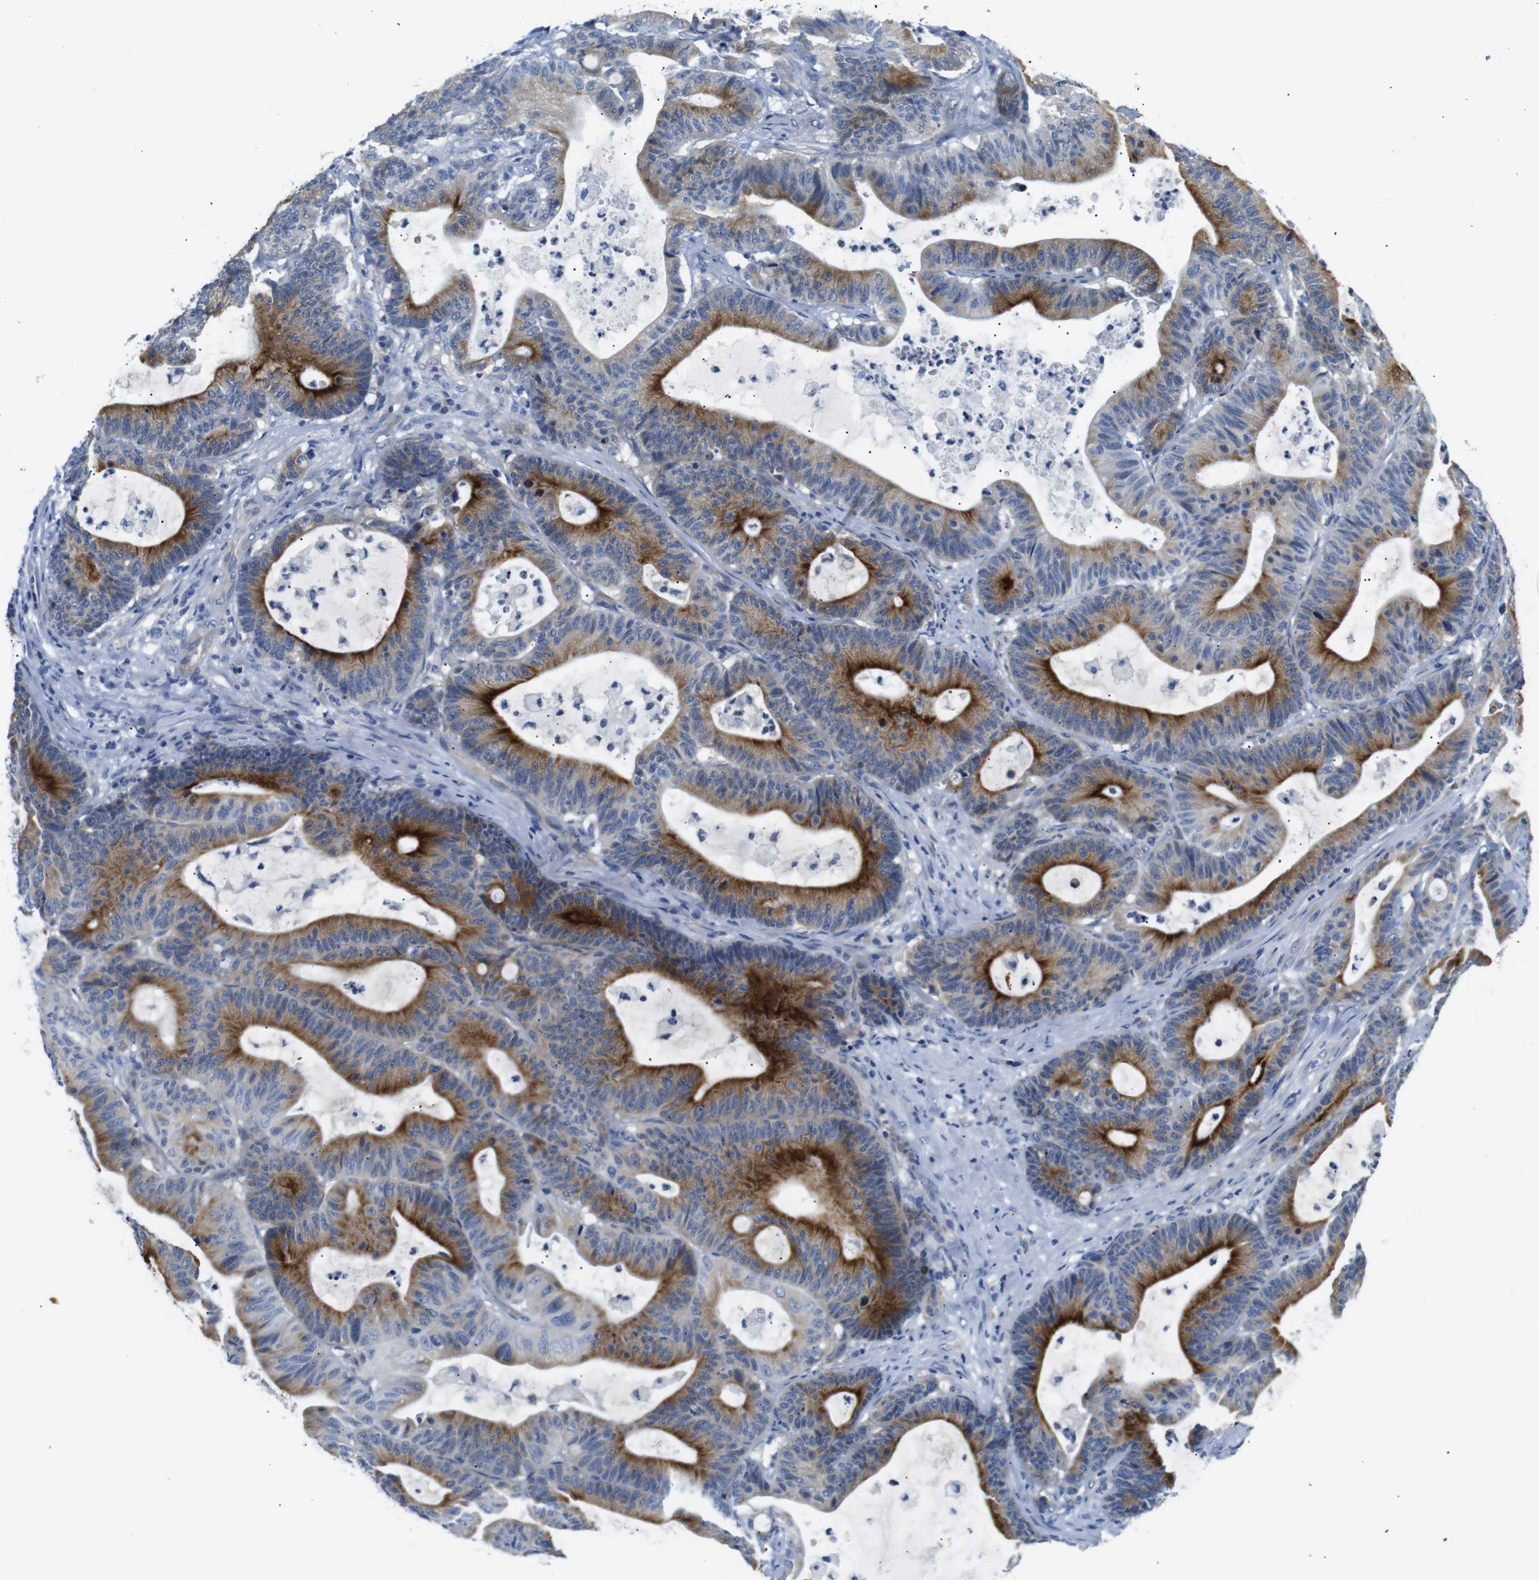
{"staining": {"intensity": "strong", "quantity": "25%-75%", "location": "cytoplasmic/membranous"}, "tissue": "colorectal cancer", "cell_type": "Tumor cells", "image_type": "cancer", "snomed": [{"axis": "morphology", "description": "Adenocarcinoma, NOS"}, {"axis": "topography", "description": "Colon"}], "caption": "DAB (3,3'-diaminobenzidine) immunohistochemical staining of colorectal adenocarcinoma exhibits strong cytoplasmic/membranous protein staining in about 25%-75% of tumor cells.", "gene": "DCP1A", "patient": {"sex": "female", "age": 84}}